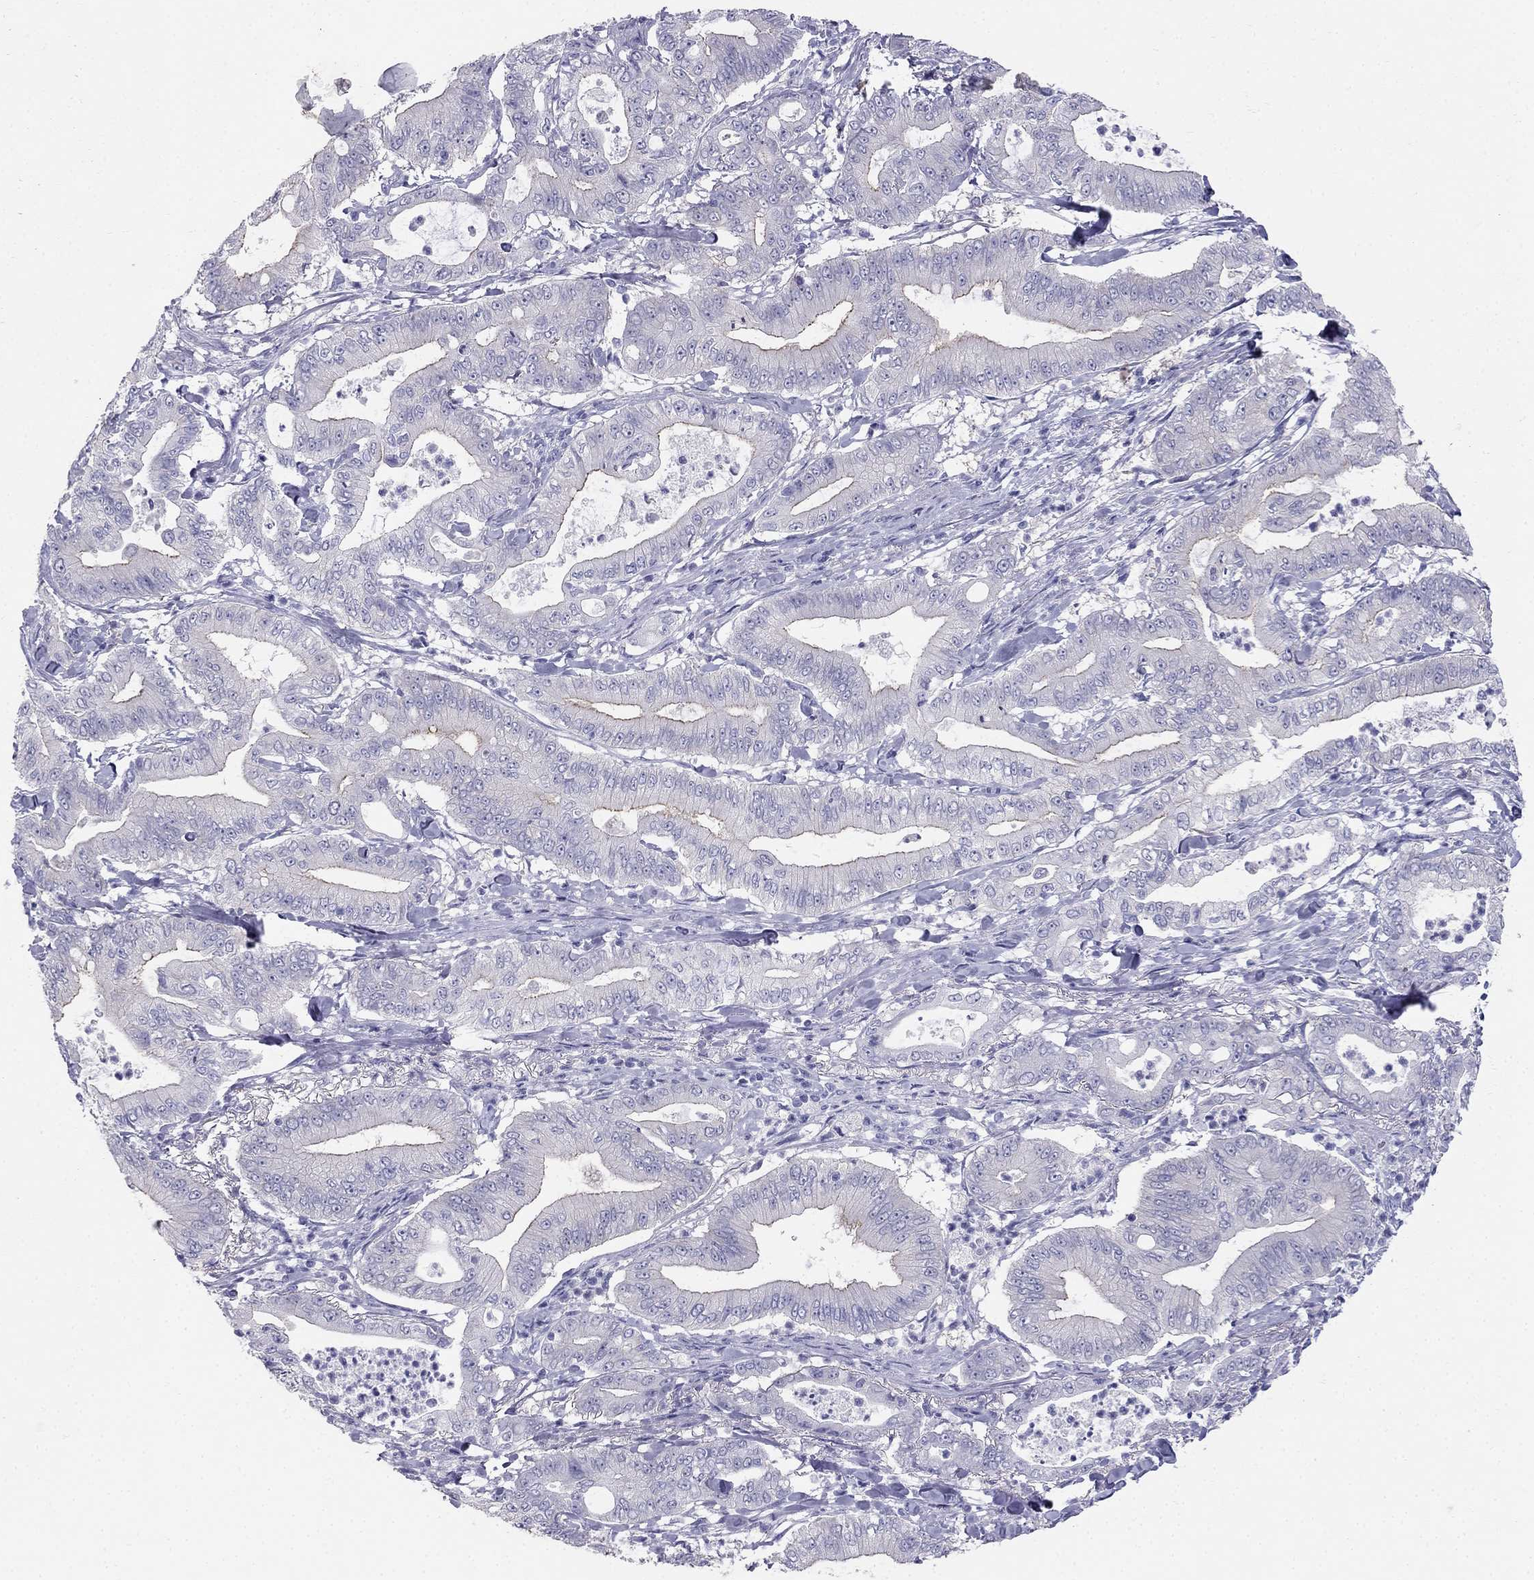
{"staining": {"intensity": "weak", "quantity": "<25%", "location": "cytoplasmic/membranous"}, "tissue": "pancreatic cancer", "cell_type": "Tumor cells", "image_type": "cancer", "snomed": [{"axis": "morphology", "description": "Adenocarcinoma, NOS"}, {"axis": "topography", "description": "Pancreas"}], "caption": "Tumor cells are negative for protein expression in human pancreatic adenocarcinoma. Nuclei are stained in blue.", "gene": "RFLNA", "patient": {"sex": "male", "age": 71}}